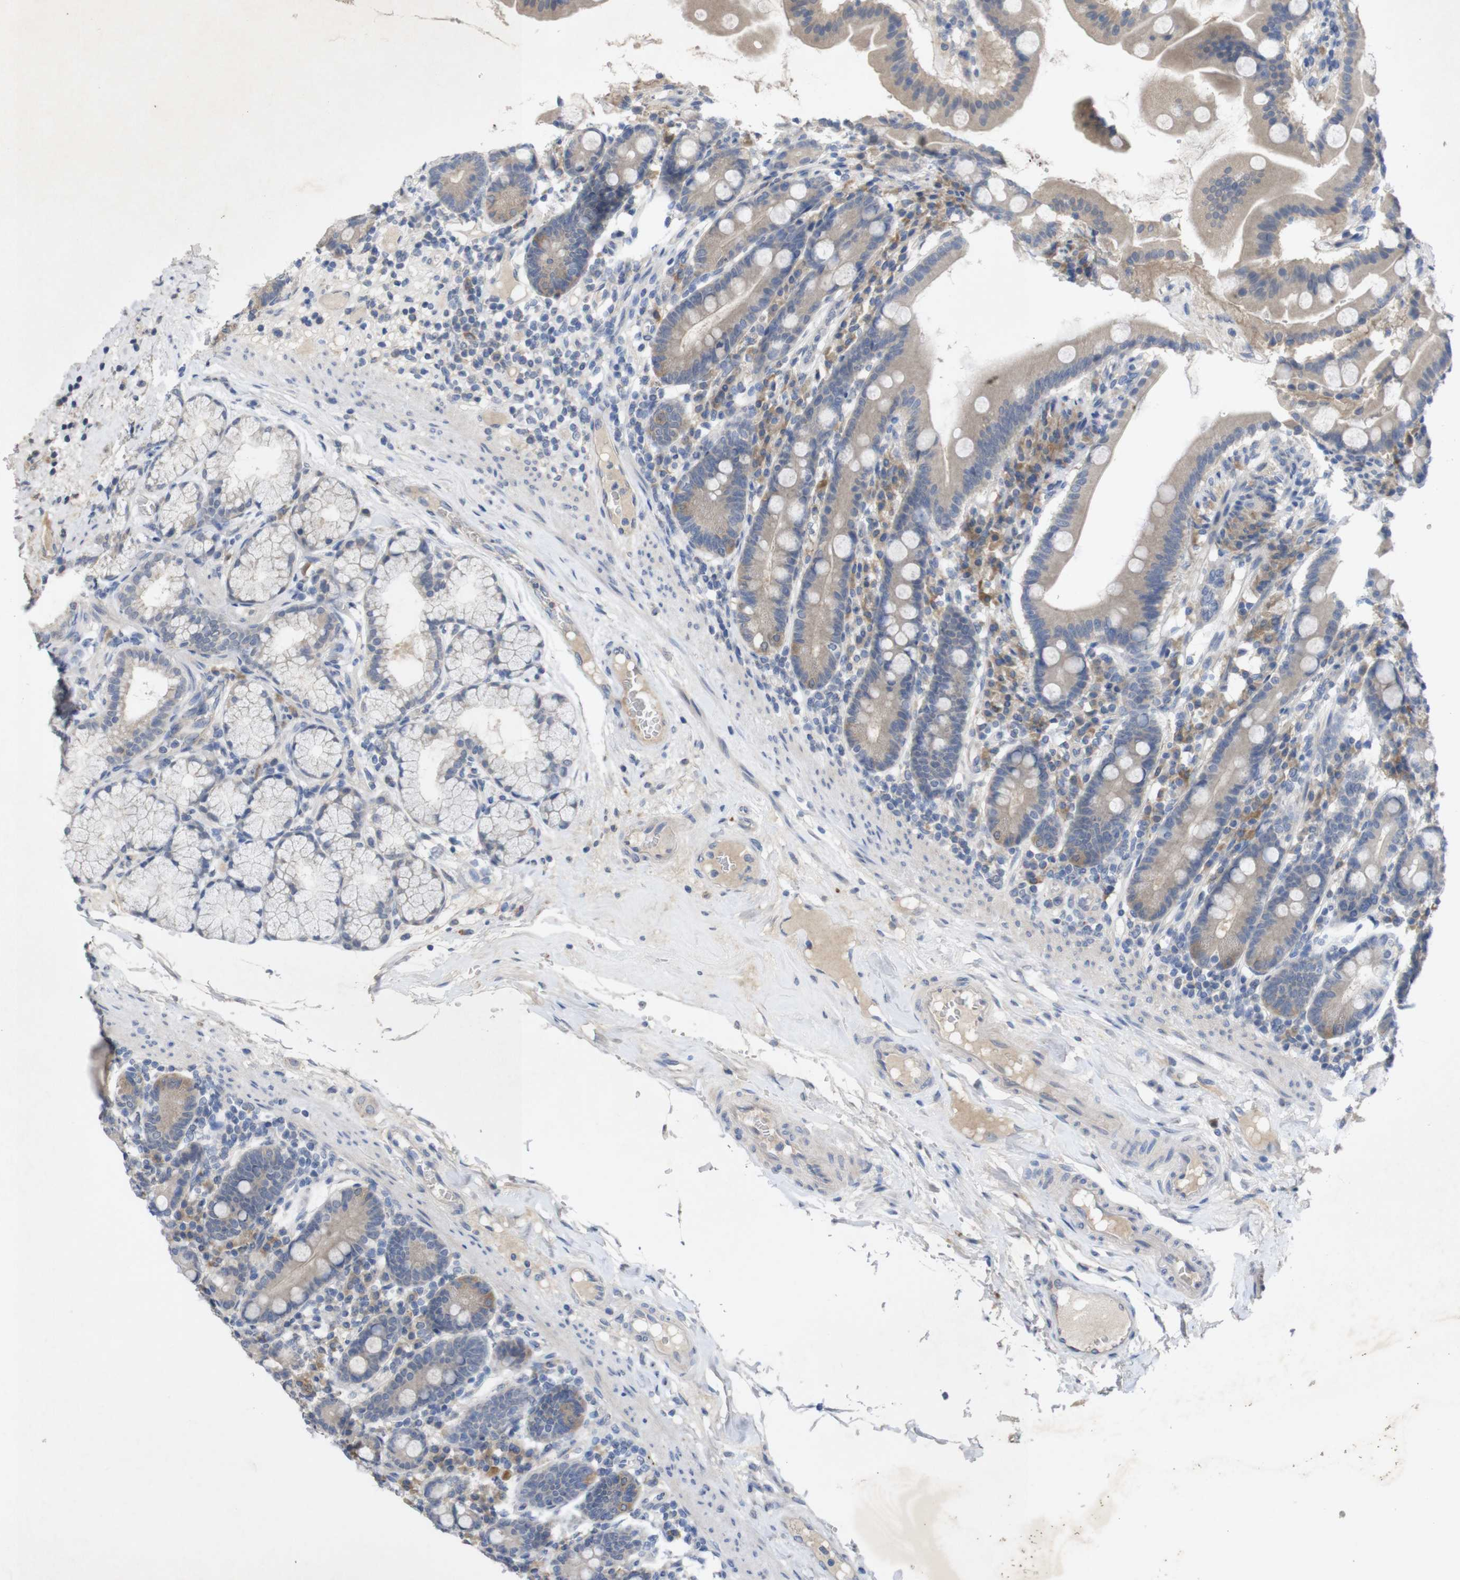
{"staining": {"intensity": "weak", "quantity": "25%-75%", "location": "cytoplasmic/membranous"}, "tissue": "duodenum", "cell_type": "Glandular cells", "image_type": "normal", "snomed": [{"axis": "morphology", "description": "Normal tissue, NOS"}, {"axis": "topography", "description": "Duodenum"}], "caption": "Glandular cells display low levels of weak cytoplasmic/membranous positivity in about 25%-75% of cells in unremarkable human duodenum.", "gene": "BCAR3", "patient": {"sex": "male", "age": 50}}